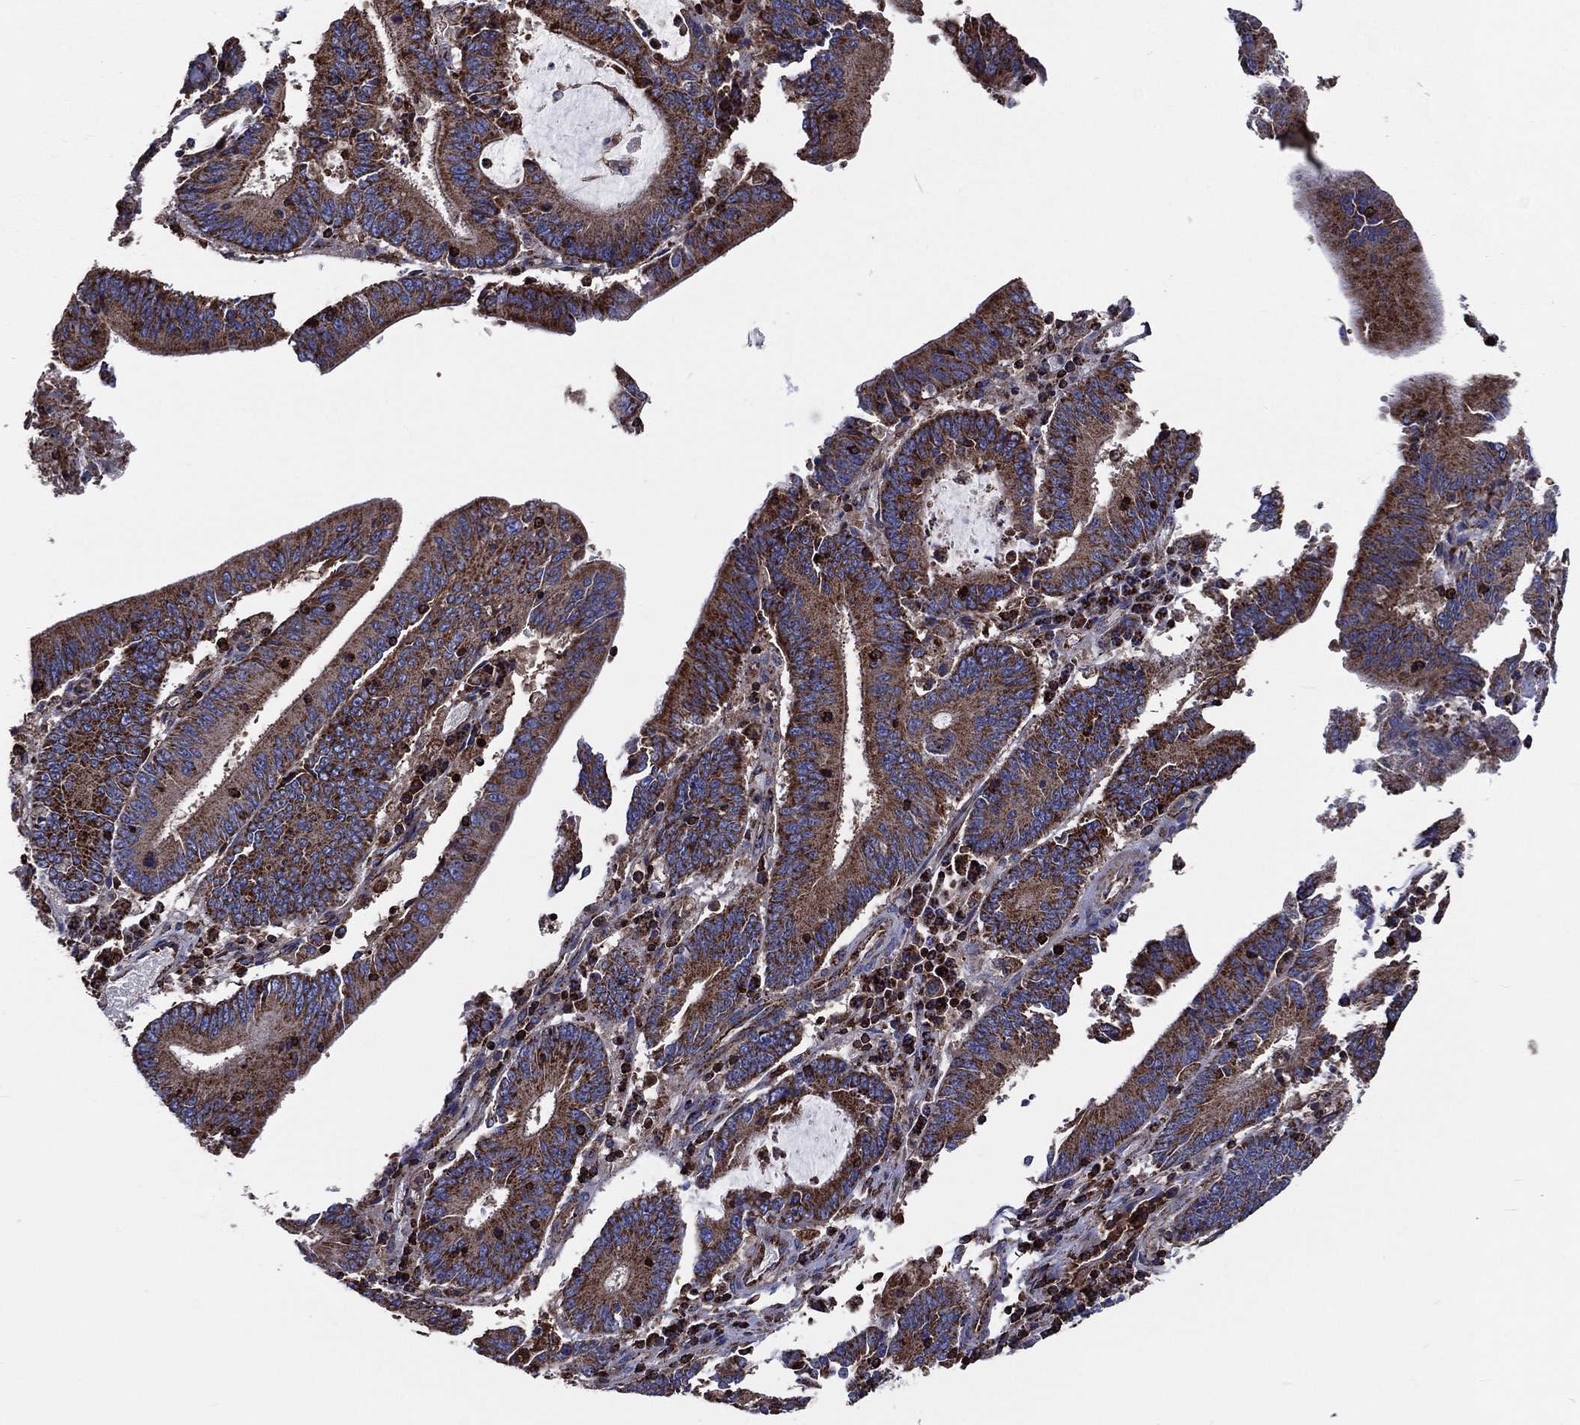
{"staining": {"intensity": "strong", "quantity": ">75%", "location": "cytoplasmic/membranous"}, "tissue": "stomach cancer", "cell_type": "Tumor cells", "image_type": "cancer", "snomed": [{"axis": "morphology", "description": "Adenocarcinoma, NOS"}, {"axis": "topography", "description": "Stomach, upper"}], "caption": "Protein staining by immunohistochemistry (IHC) shows strong cytoplasmic/membranous positivity in approximately >75% of tumor cells in stomach adenocarcinoma.", "gene": "ANKRD37", "patient": {"sex": "male", "age": 68}}